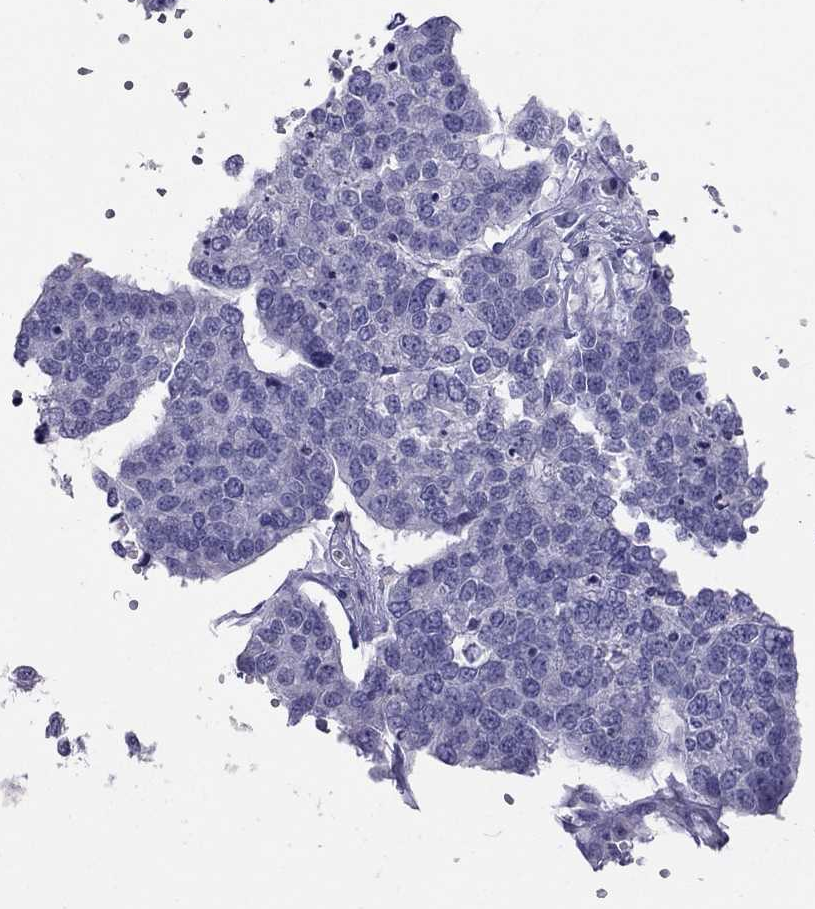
{"staining": {"intensity": "negative", "quantity": "none", "location": "none"}, "tissue": "ovarian cancer", "cell_type": "Tumor cells", "image_type": "cancer", "snomed": [{"axis": "morphology", "description": "Carcinoma, endometroid"}, {"axis": "topography", "description": "Ovary"}], "caption": "Photomicrograph shows no significant protein staining in tumor cells of ovarian endometroid carcinoma.", "gene": "RGS8", "patient": {"sex": "female", "age": 65}}